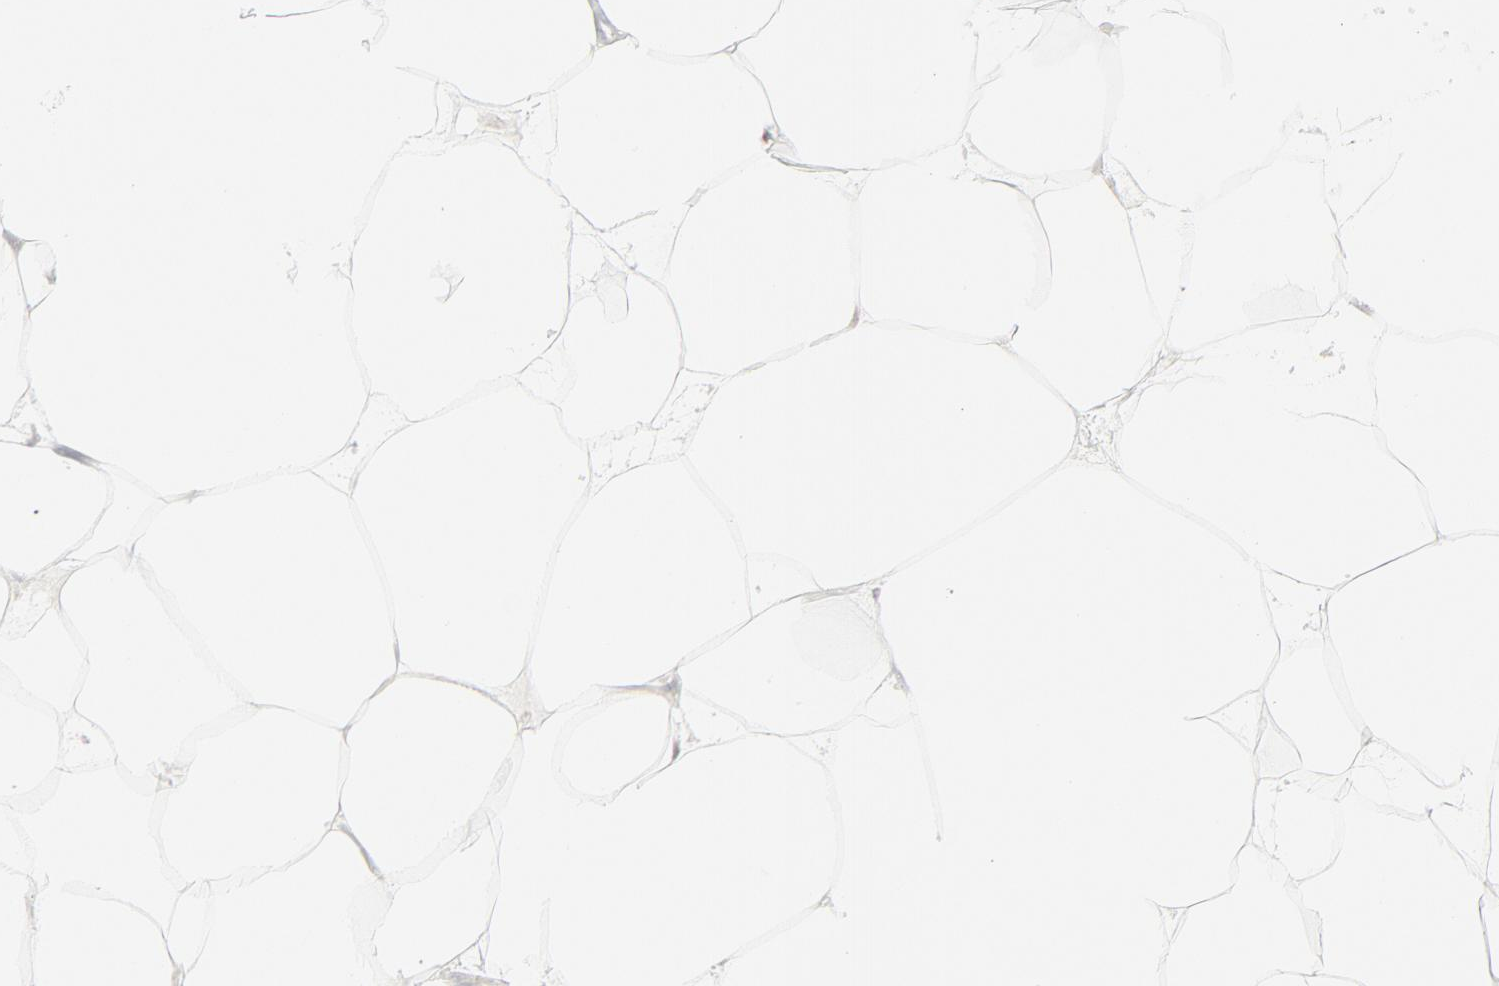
{"staining": {"intensity": "negative", "quantity": "none", "location": "none"}, "tissue": "adipose tissue", "cell_type": "Adipocytes", "image_type": "normal", "snomed": [{"axis": "morphology", "description": "Normal tissue, NOS"}, {"axis": "morphology", "description": "Duct carcinoma"}, {"axis": "topography", "description": "Breast"}, {"axis": "topography", "description": "Adipose tissue"}], "caption": "Immunohistochemistry micrograph of unremarkable adipose tissue: adipose tissue stained with DAB reveals no significant protein expression in adipocytes.", "gene": "PRKCB", "patient": {"sex": "female", "age": 37}}